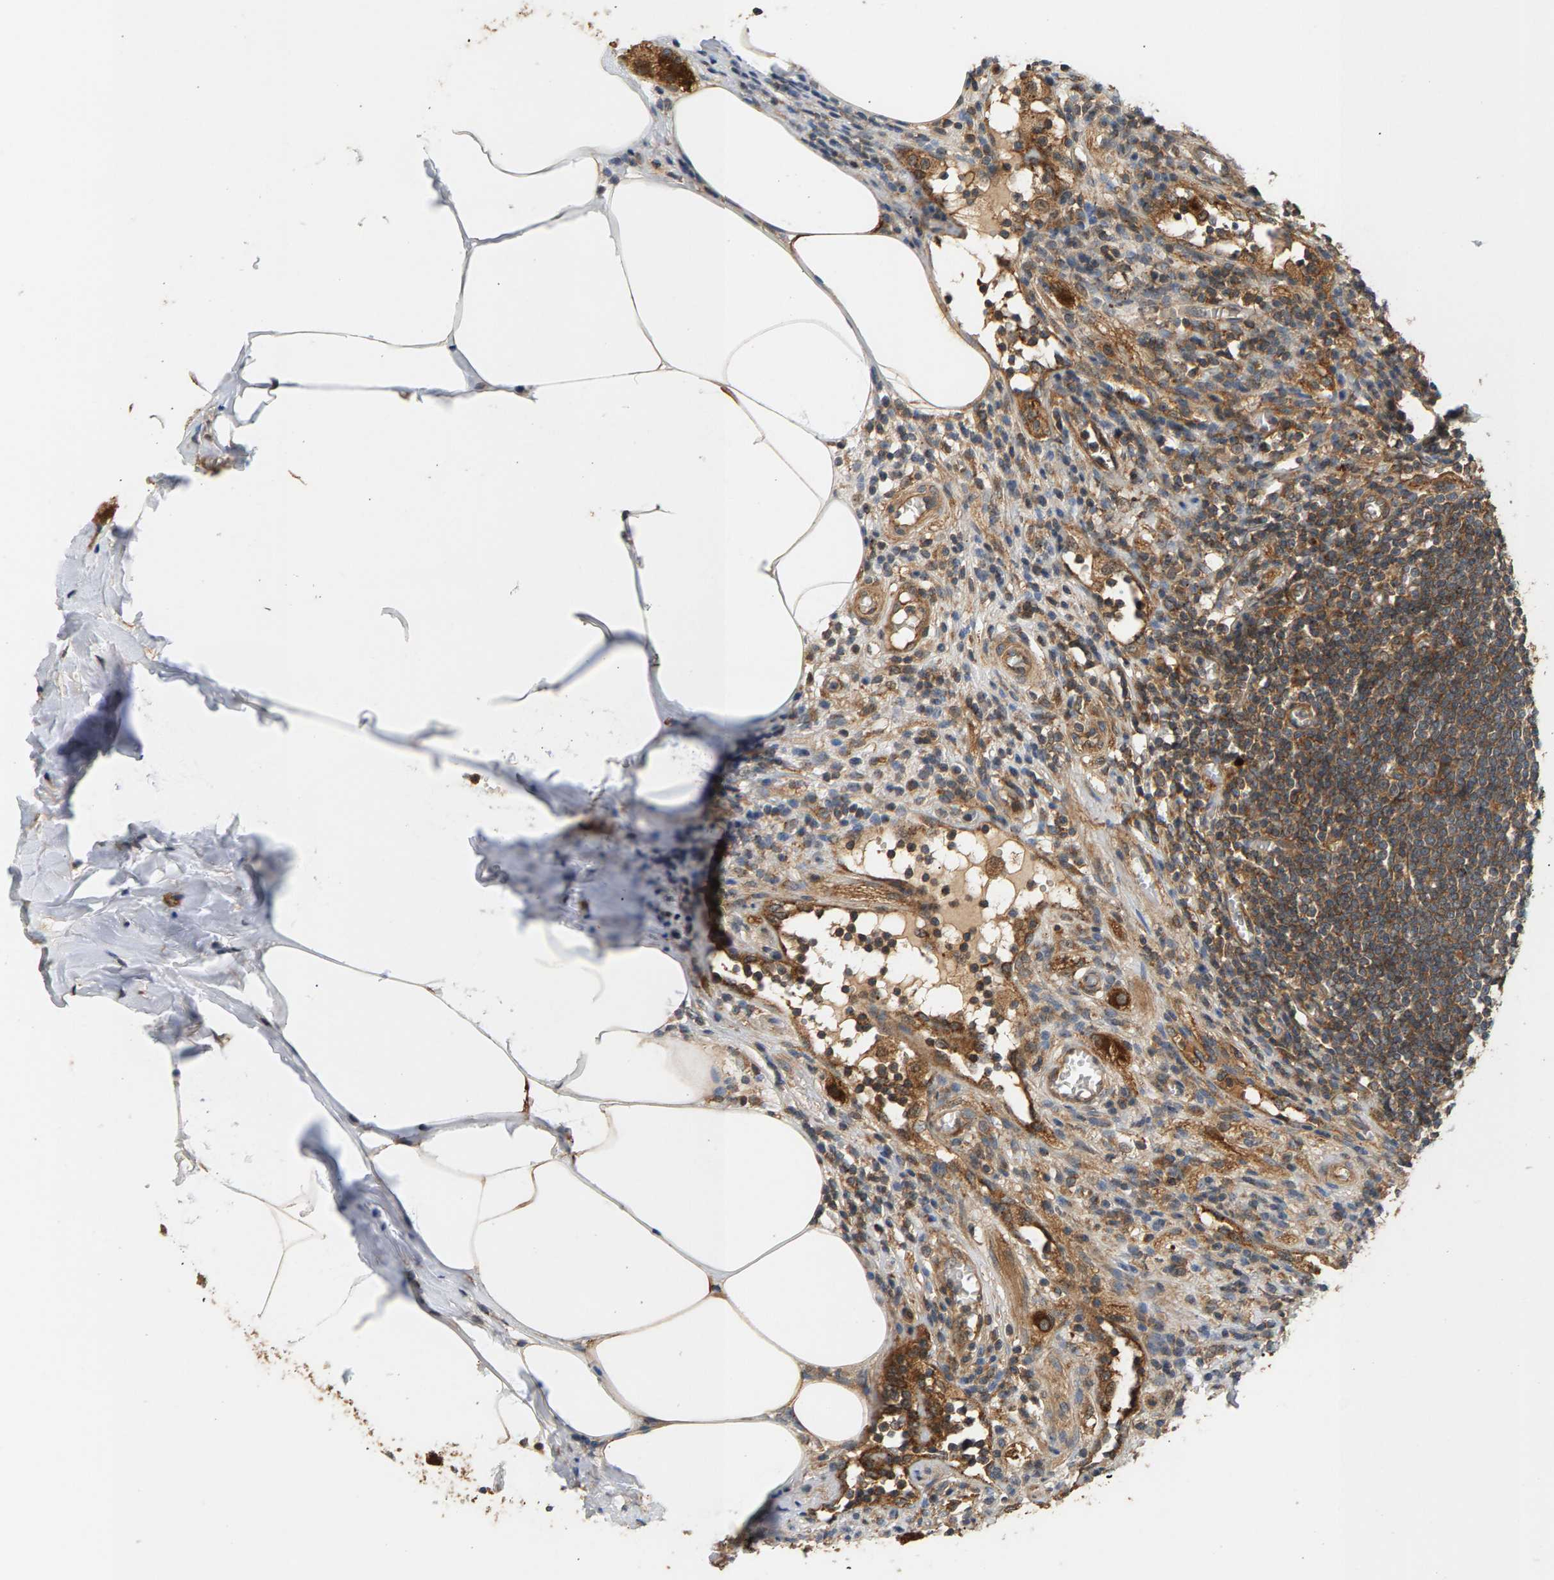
{"staining": {"intensity": "moderate", "quantity": ">75%", "location": "cytoplasmic/membranous"}, "tissue": "appendix", "cell_type": "Glandular cells", "image_type": "normal", "snomed": [{"axis": "morphology", "description": "Normal tissue, NOS"}, {"axis": "morphology", "description": "Inflammation, NOS"}, {"axis": "topography", "description": "Appendix"}], "caption": "Immunohistochemical staining of unremarkable human appendix shows medium levels of moderate cytoplasmic/membranous positivity in approximately >75% of glandular cells. (Brightfield microscopy of DAB IHC at high magnification).", "gene": "MAP2K5", "patient": {"sex": "male", "age": 46}}